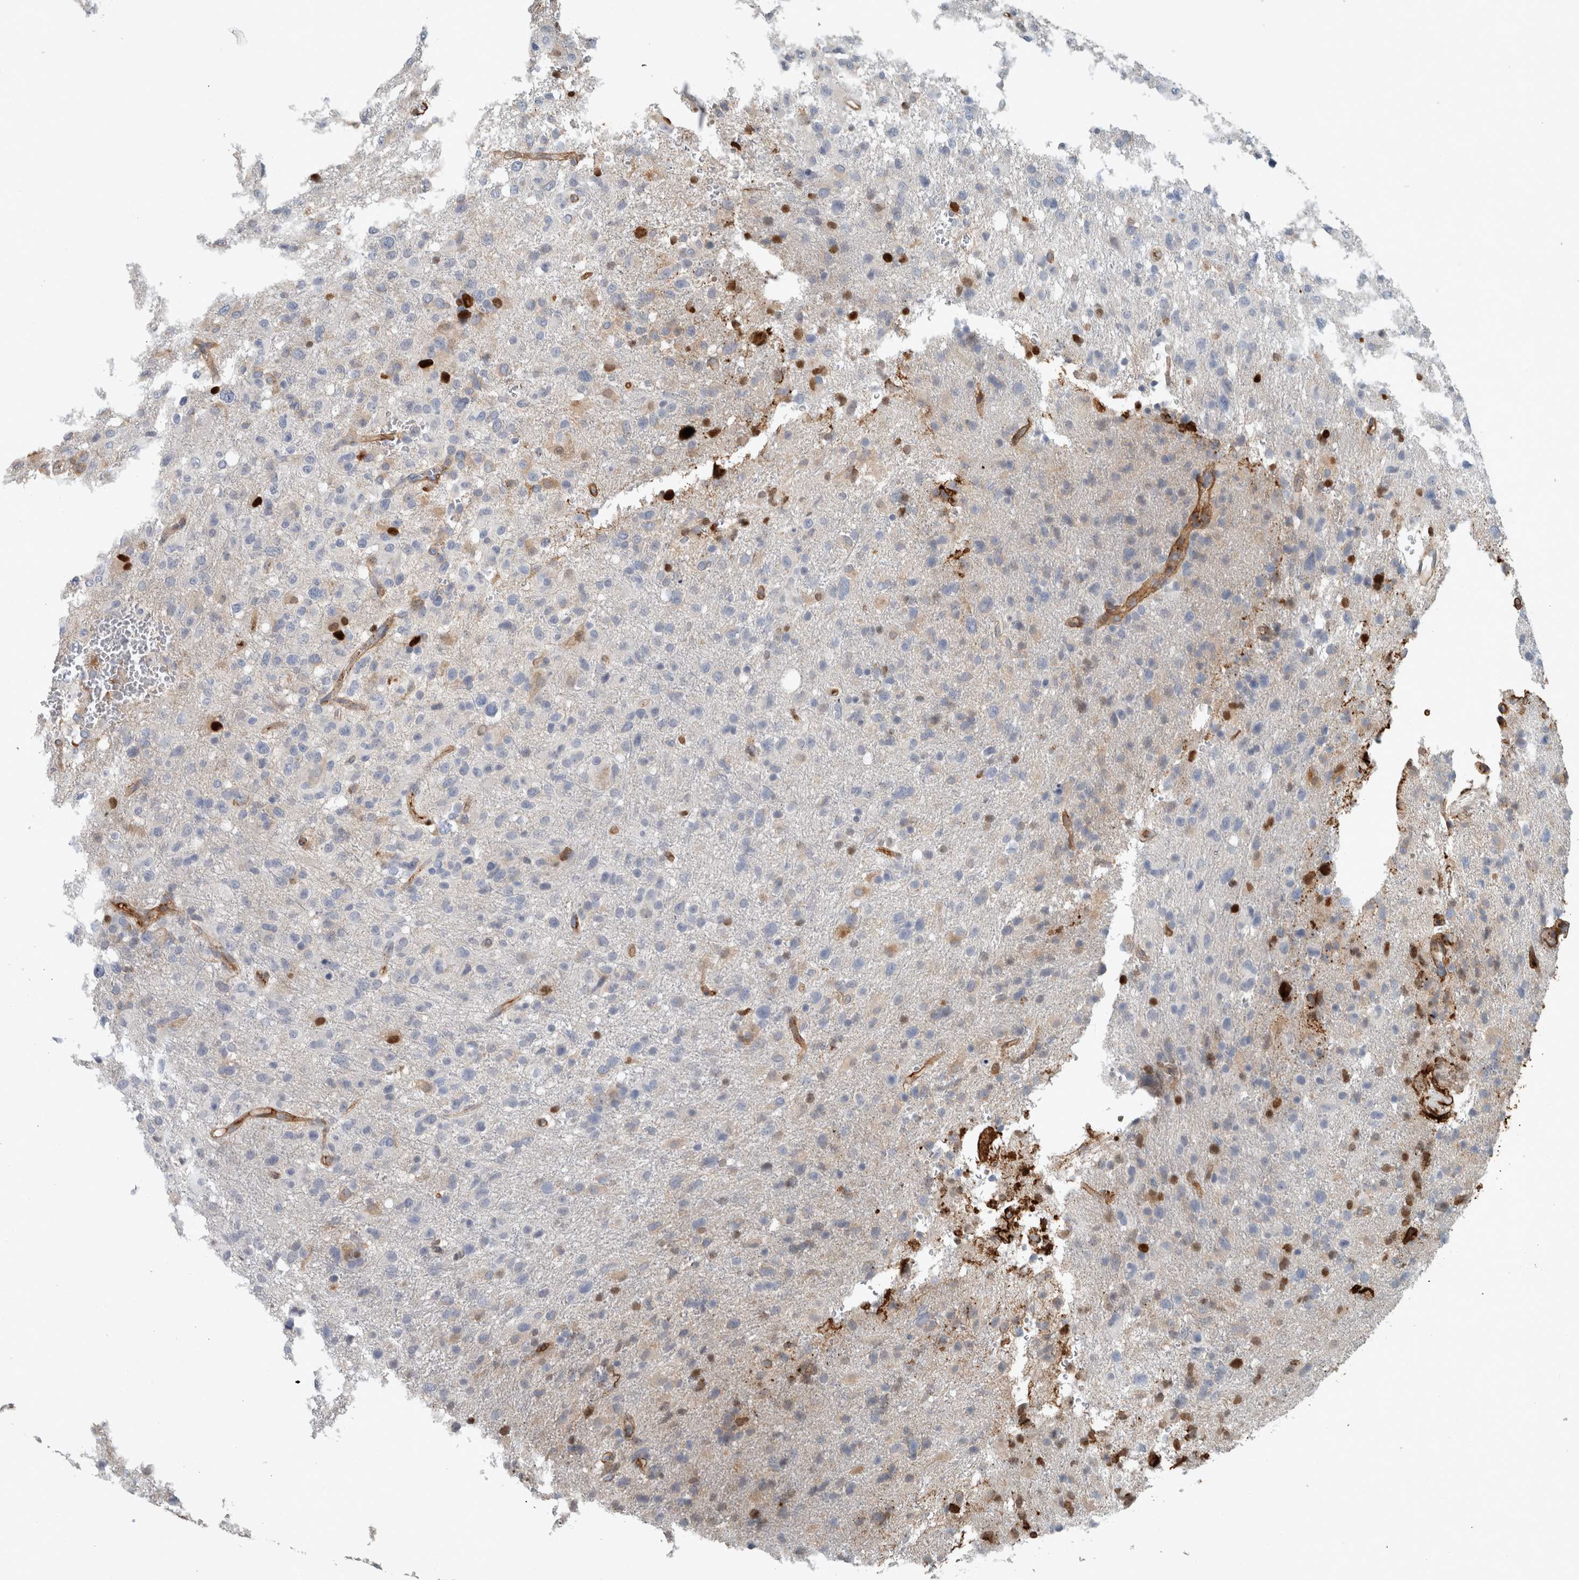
{"staining": {"intensity": "negative", "quantity": "none", "location": "none"}, "tissue": "glioma", "cell_type": "Tumor cells", "image_type": "cancer", "snomed": [{"axis": "morphology", "description": "Glioma, malignant, High grade"}, {"axis": "topography", "description": "Brain"}], "caption": "IHC photomicrograph of neoplastic tissue: malignant glioma (high-grade) stained with DAB (3,3'-diaminobenzidine) shows no significant protein positivity in tumor cells. (Stains: DAB immunohistochemistry with hematoxylin counter stain, Microscopy: brightfield microscopy at high magnification).", "gene": "FN1", "patient": {"sex": "female", "age": 57}}